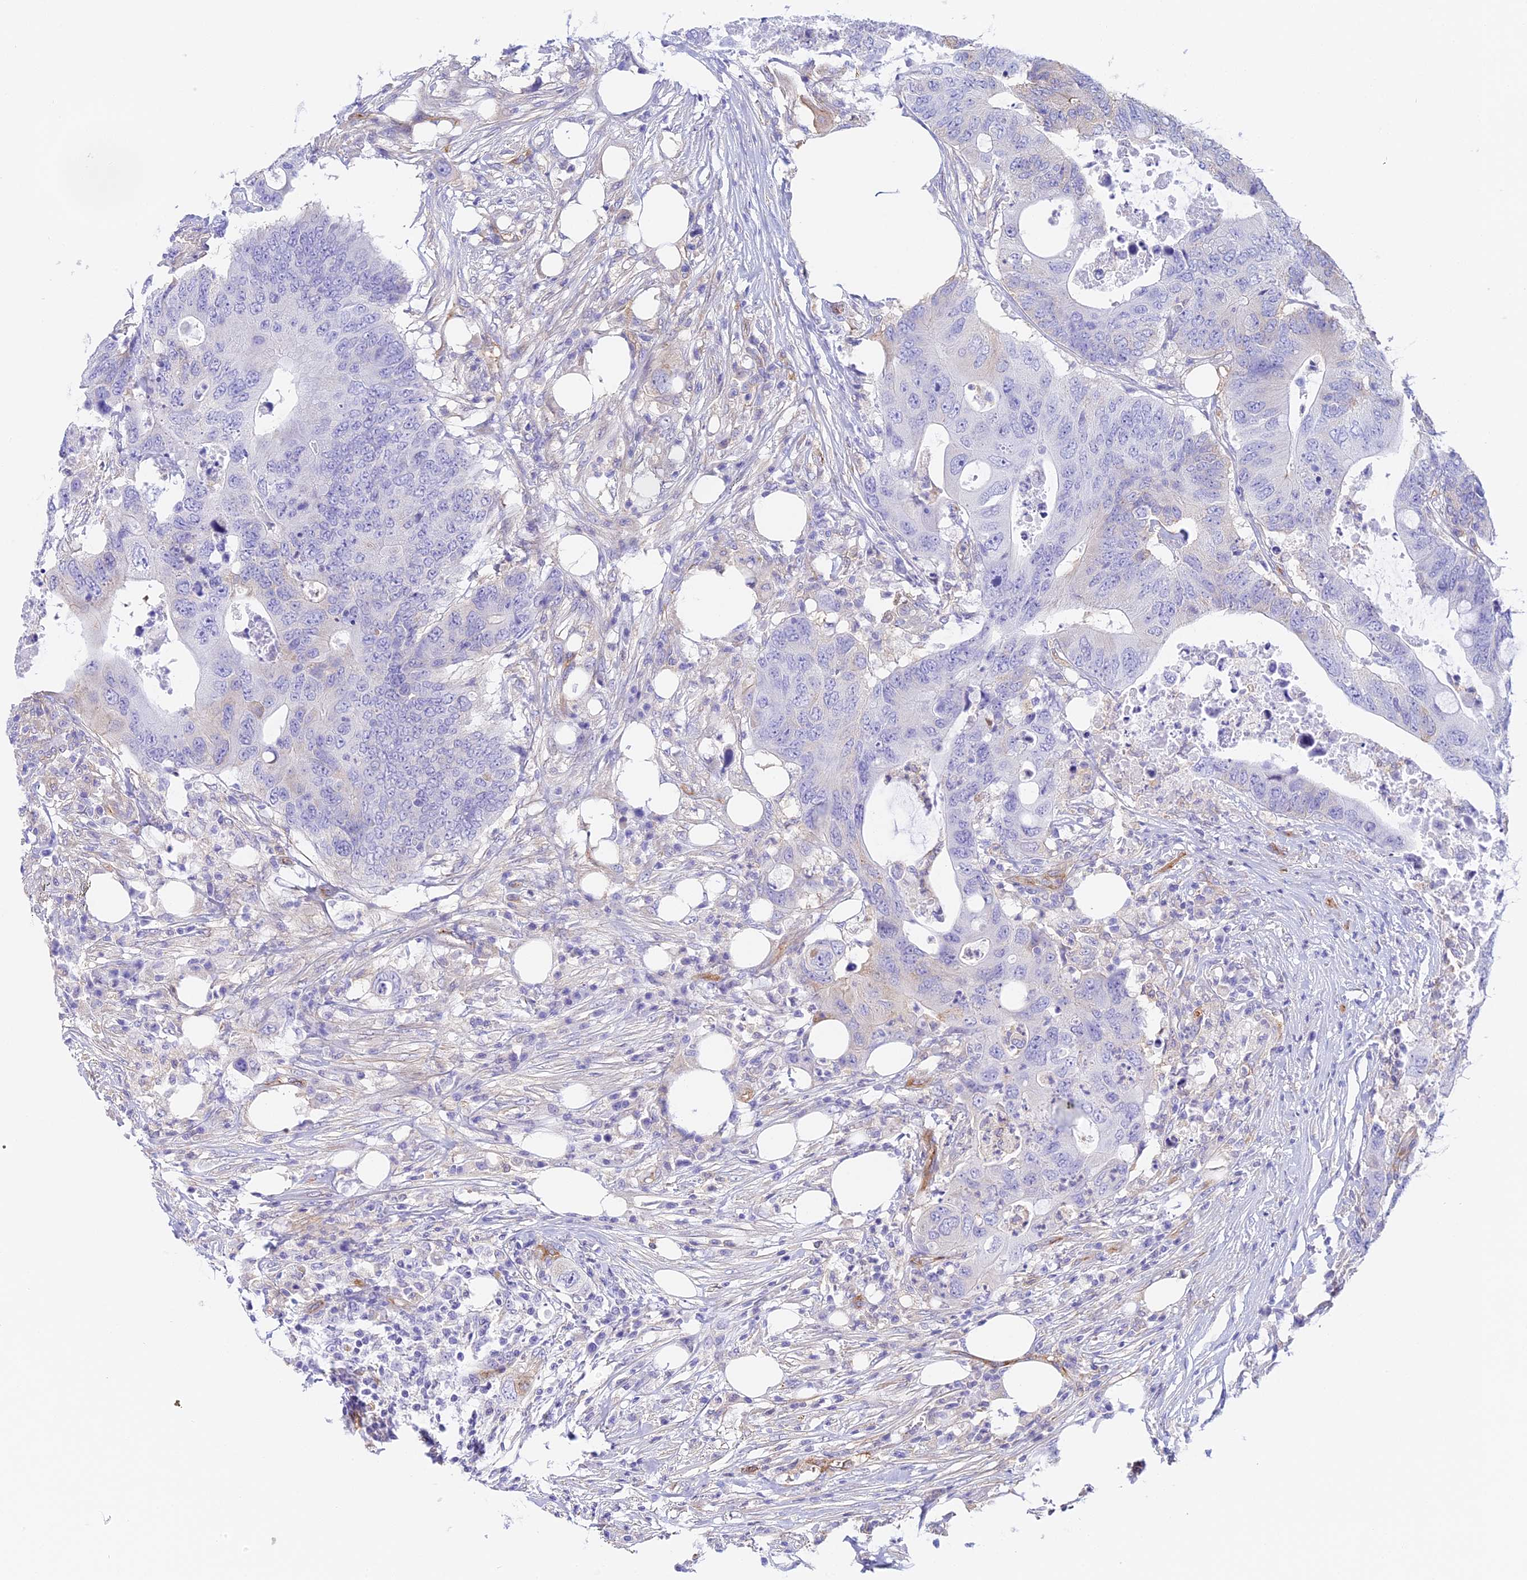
{"staining": {"intensity": "negative", "quantity": "none", "location": "none"}, "tissue": "colorectal cancer", "cell_type": "Tumor cells", "image_type": "cancer", "snomed": [{"axis": "morphology", "description": "Adenocarcinoma, NOS"}, {"axis": "topography", "description": "Colon"}], "caption": "Tumor cells show no significant staining in colorectal cancer (adenocarcinoma). (DAB IHC with hematoxylin counter stain).", "gene": "HOMER3", "patient": {"sex": "male", "age": 71}}